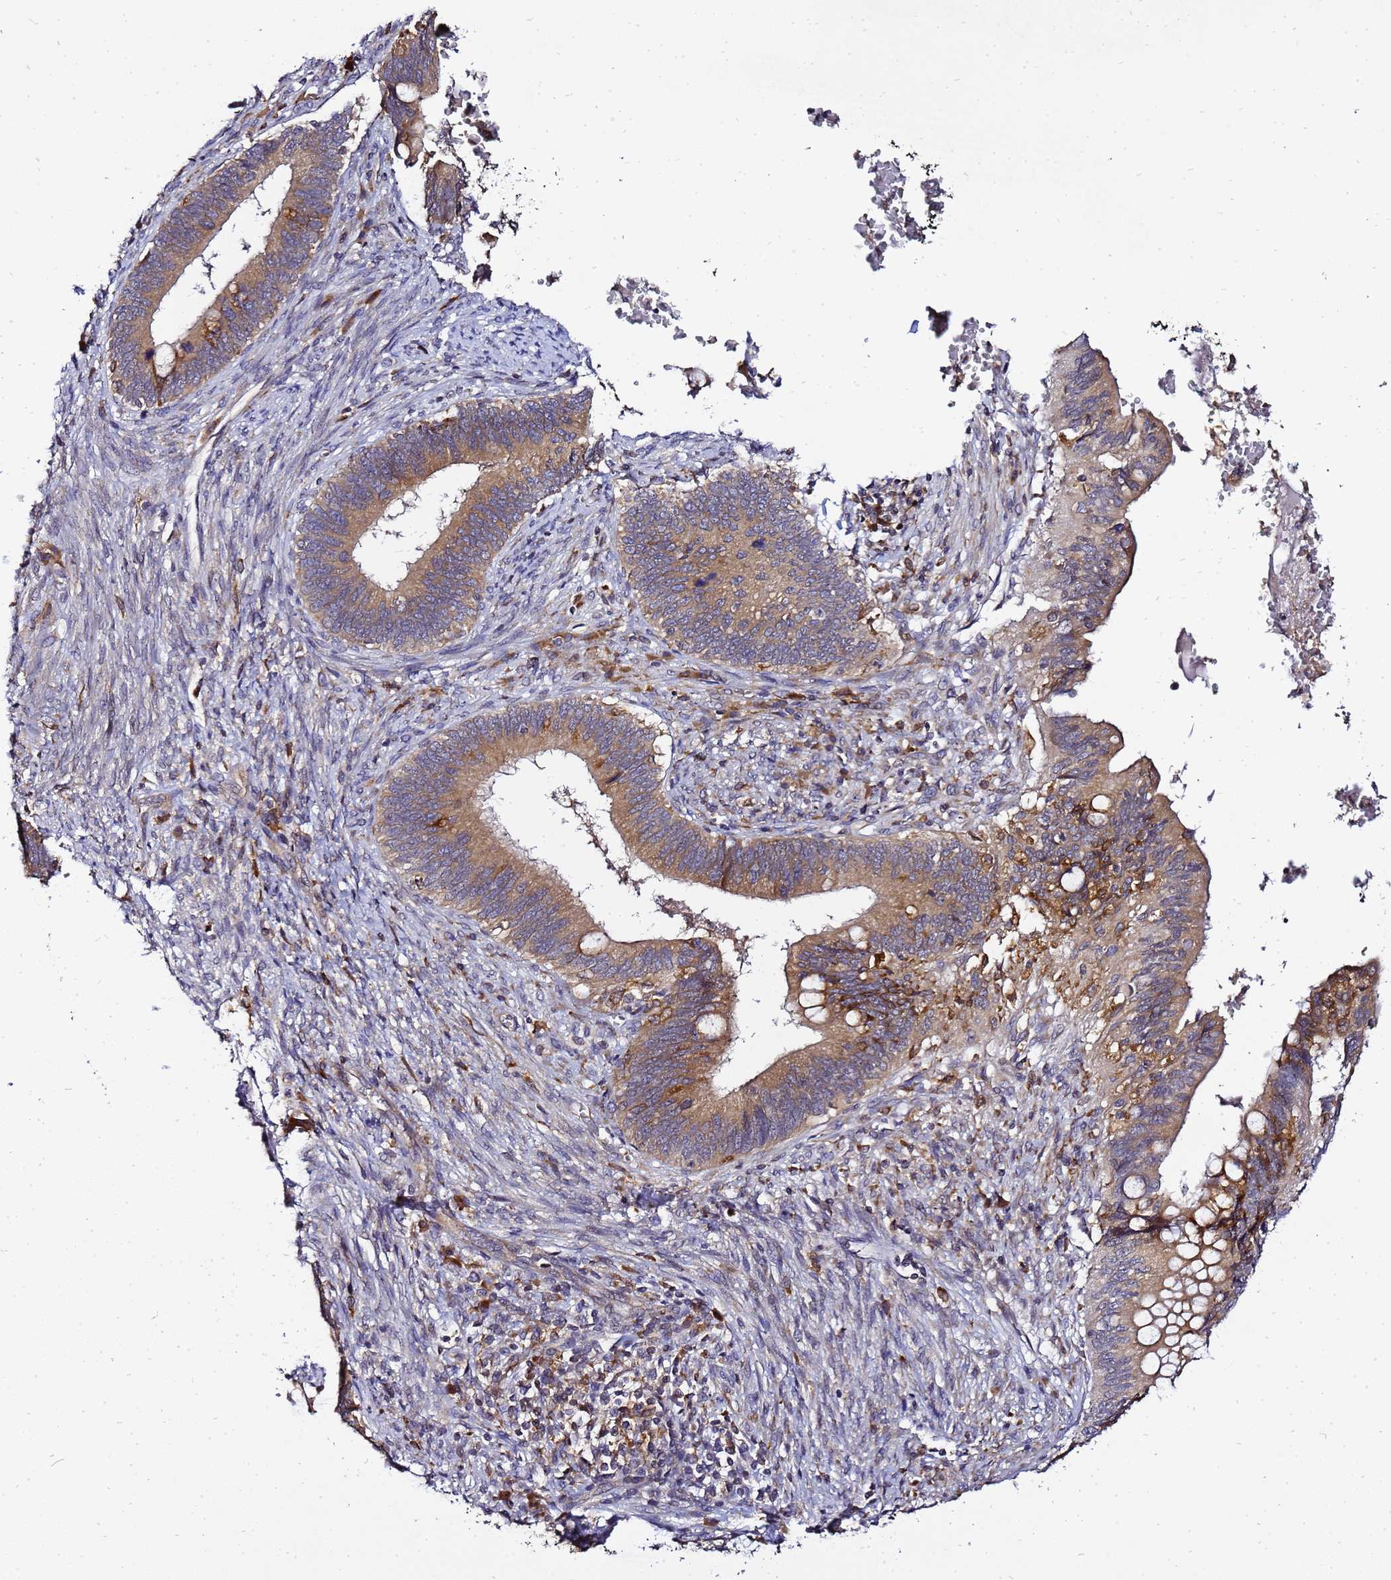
{"staining": {"intensity": "moderate", "quantity": ">75%", "location": "cytoplasmic/membranous"}, "tissue": "cervical cancer", "cell_type": "Tumor cells", "image_type": "cancer", "snomed": [{"axis": "morphology", "description": "Adenocarcinoma, NOS"}, {"axis": "topography", "description": "Cervix"}], "caption": "Protein staining displays moderate cytoplasmic/membranous staining in approximately >75% of tumor cells in cervical cancer (adenocarcinoma).", "gene": "ADPGK", "patient": {"sex": "female", "age": 42}}